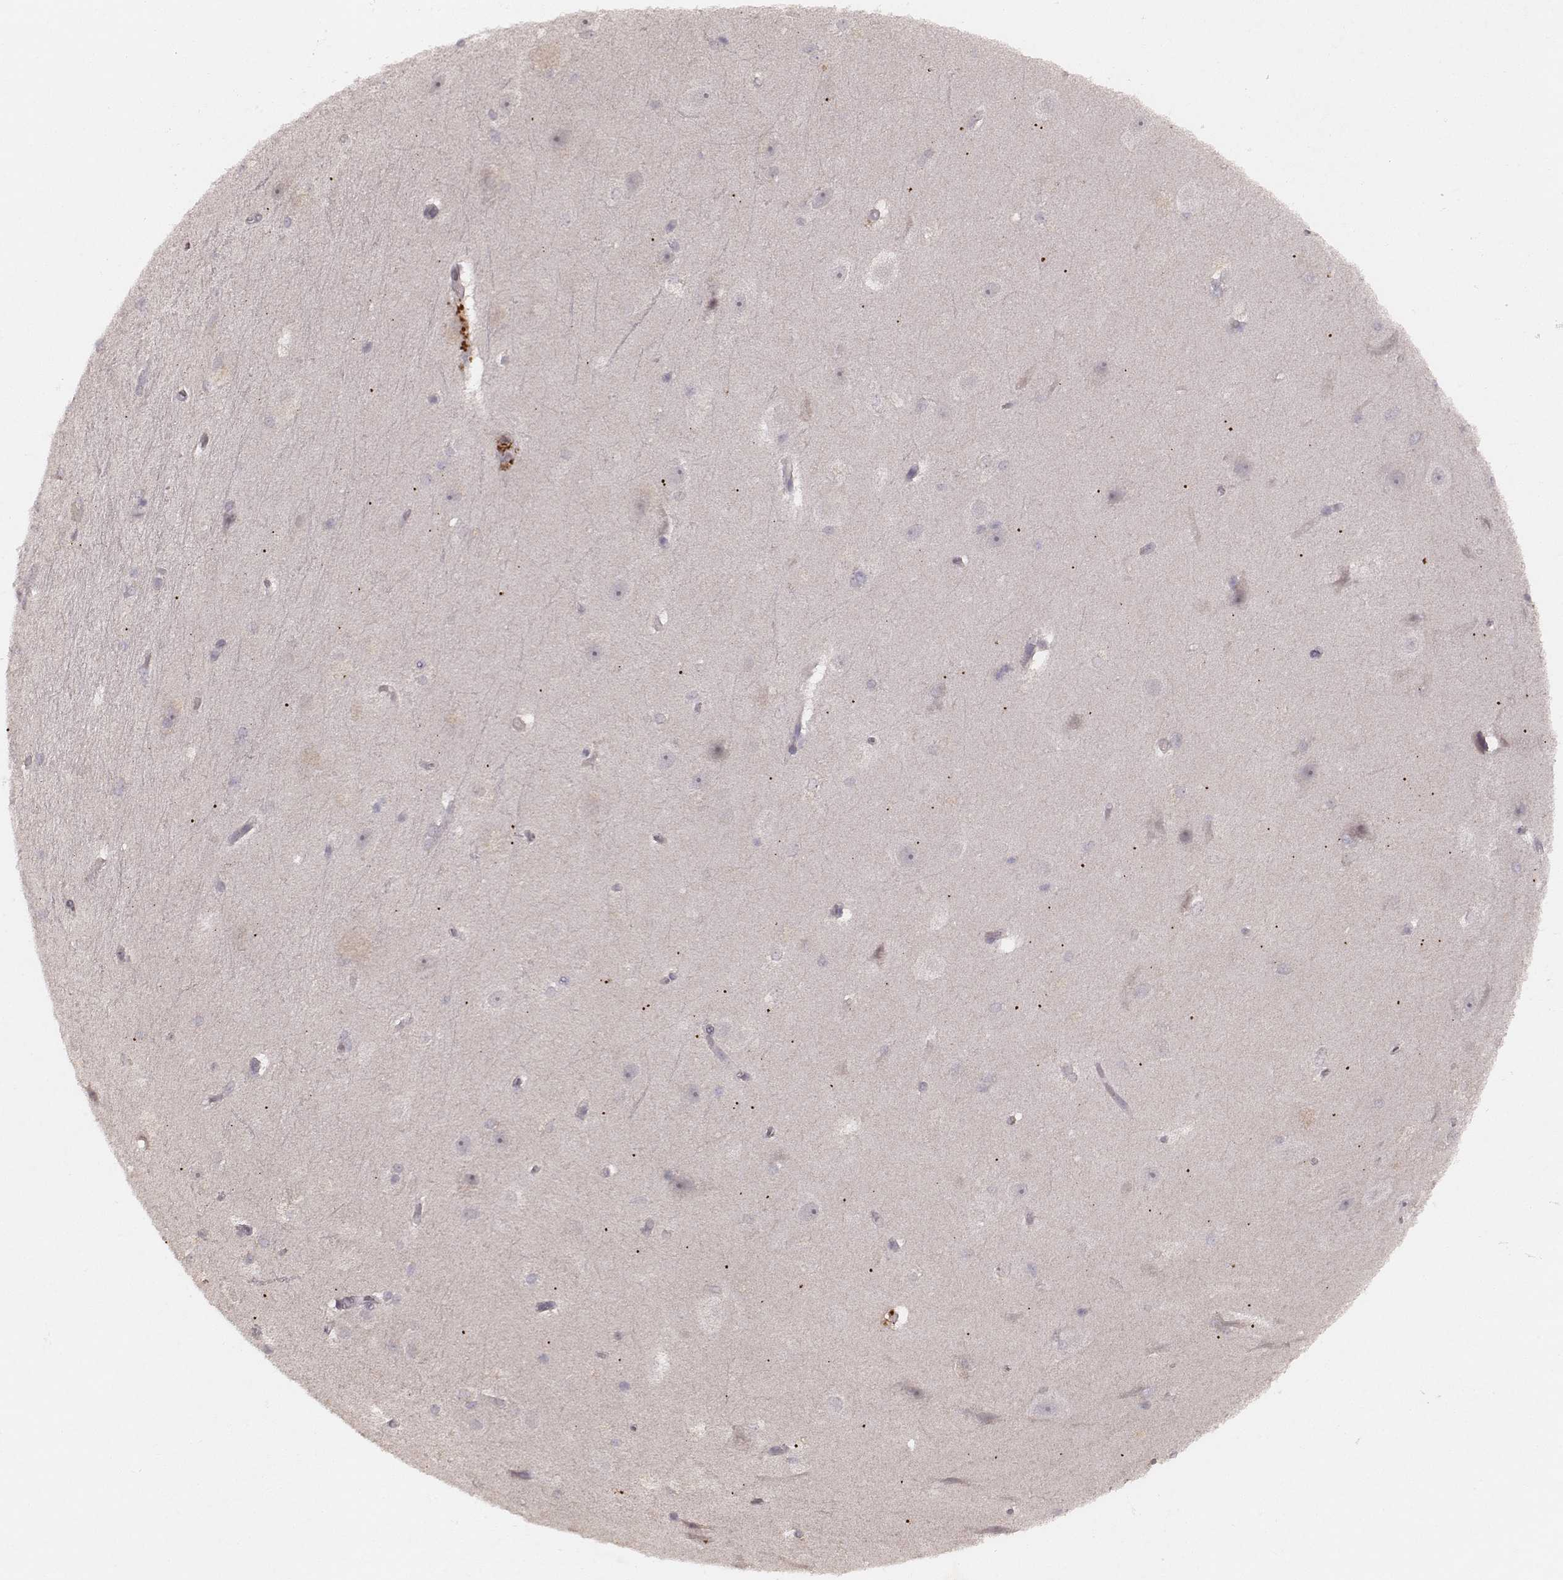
{"staining": {"intensity": "negative", "quantity": "none", "location": "none"}, "tissue": "hippocampus", "cell_type": "Glial cells", "image_type": "normal", "snomed": [{"axis": "morphology", "description": "Normal tissue, NOS"}, {"axis": "topography", "description": "Cerebral cortex"}, {"axis": "topography", "description": "Hippocampus"}], "caption": "A high-resolution micrograph shows immunohistochemistry staining of unremarkable hippocampus, which shows no significant positivity in glial cells.", "gene": "FAM13B", "patient": {"sex": "female", "age": 19}}